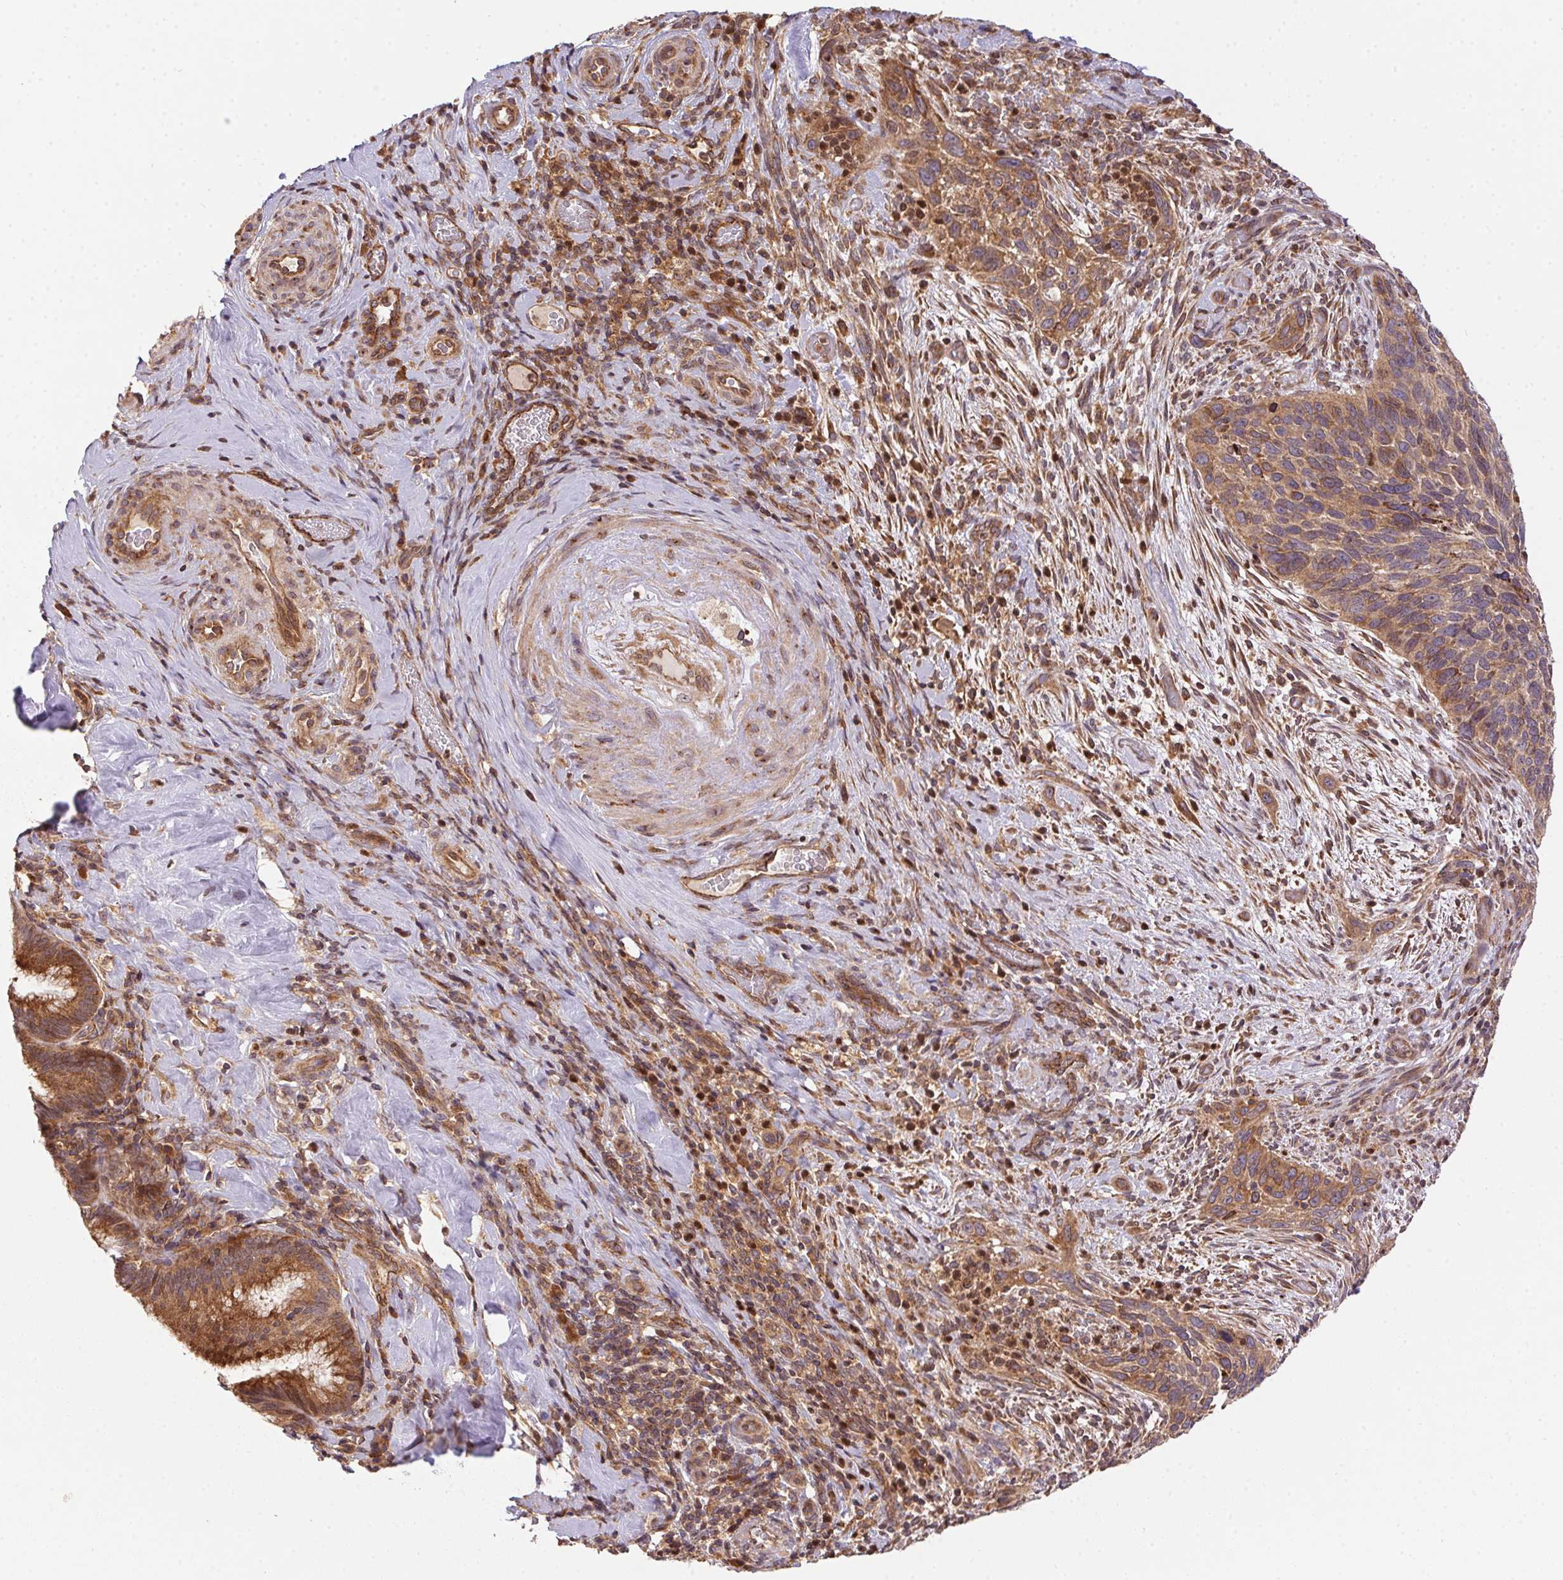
{"staining": {"intensity": "moderate", "quantity": ">75%", "location": "cytoplasmic/membranous"}, "tissue": "cervical cancer", "cell_type": "Tumor cells", "image_type": "cancer", "snomed": [{"axis": "morphology", "description": "Squamous cell carcinoma, NOS"}, {"axis": "topography", "description": "Cervix"}], "caption": "Protein expression analysis of human cervical cancer reveals moderate cytoplasmic/membranous staining in approximately >75% of tumor cells.", "gene": "MEX3D", "patient": {"sex": "female", "age": 51}}